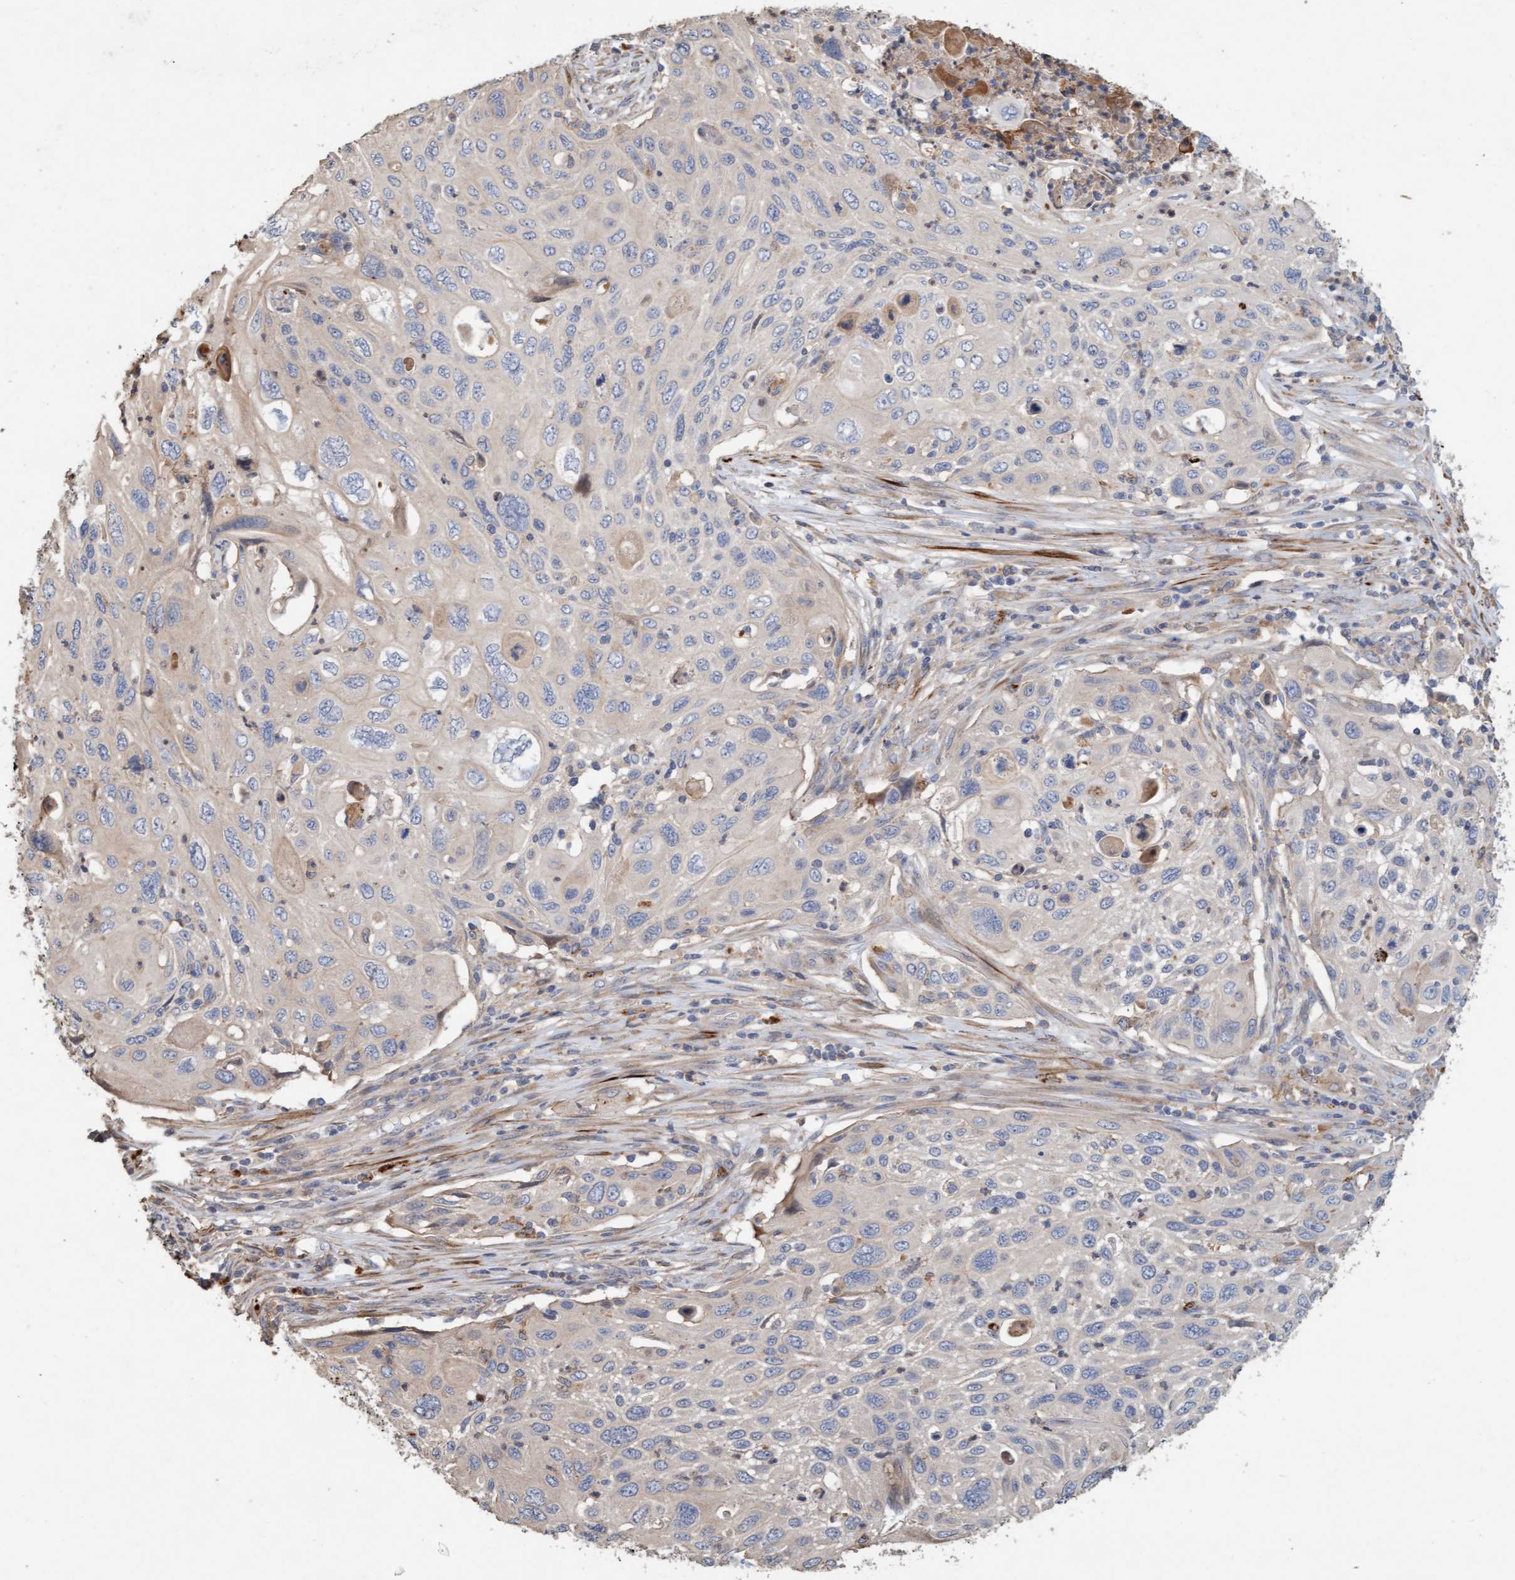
{"staining": {"intensity": "negative", "quantity": "none", "location": "none"}, "tissue": "cervical cancer", "cell_type": "Tumor cells", "image_type": "cancer", "snomed": [{"axis": "morphology", "description": "Squamous cell carcinoma, NOS"}, {"axis": "topography", "description": "Cervix"}], "caption": "IHC of human squamous cell carcinoma (cervical) exhibits no staining in tumor cells.", "gene": "LONRF1", "patient": {"sex": "female", "age": 70}}